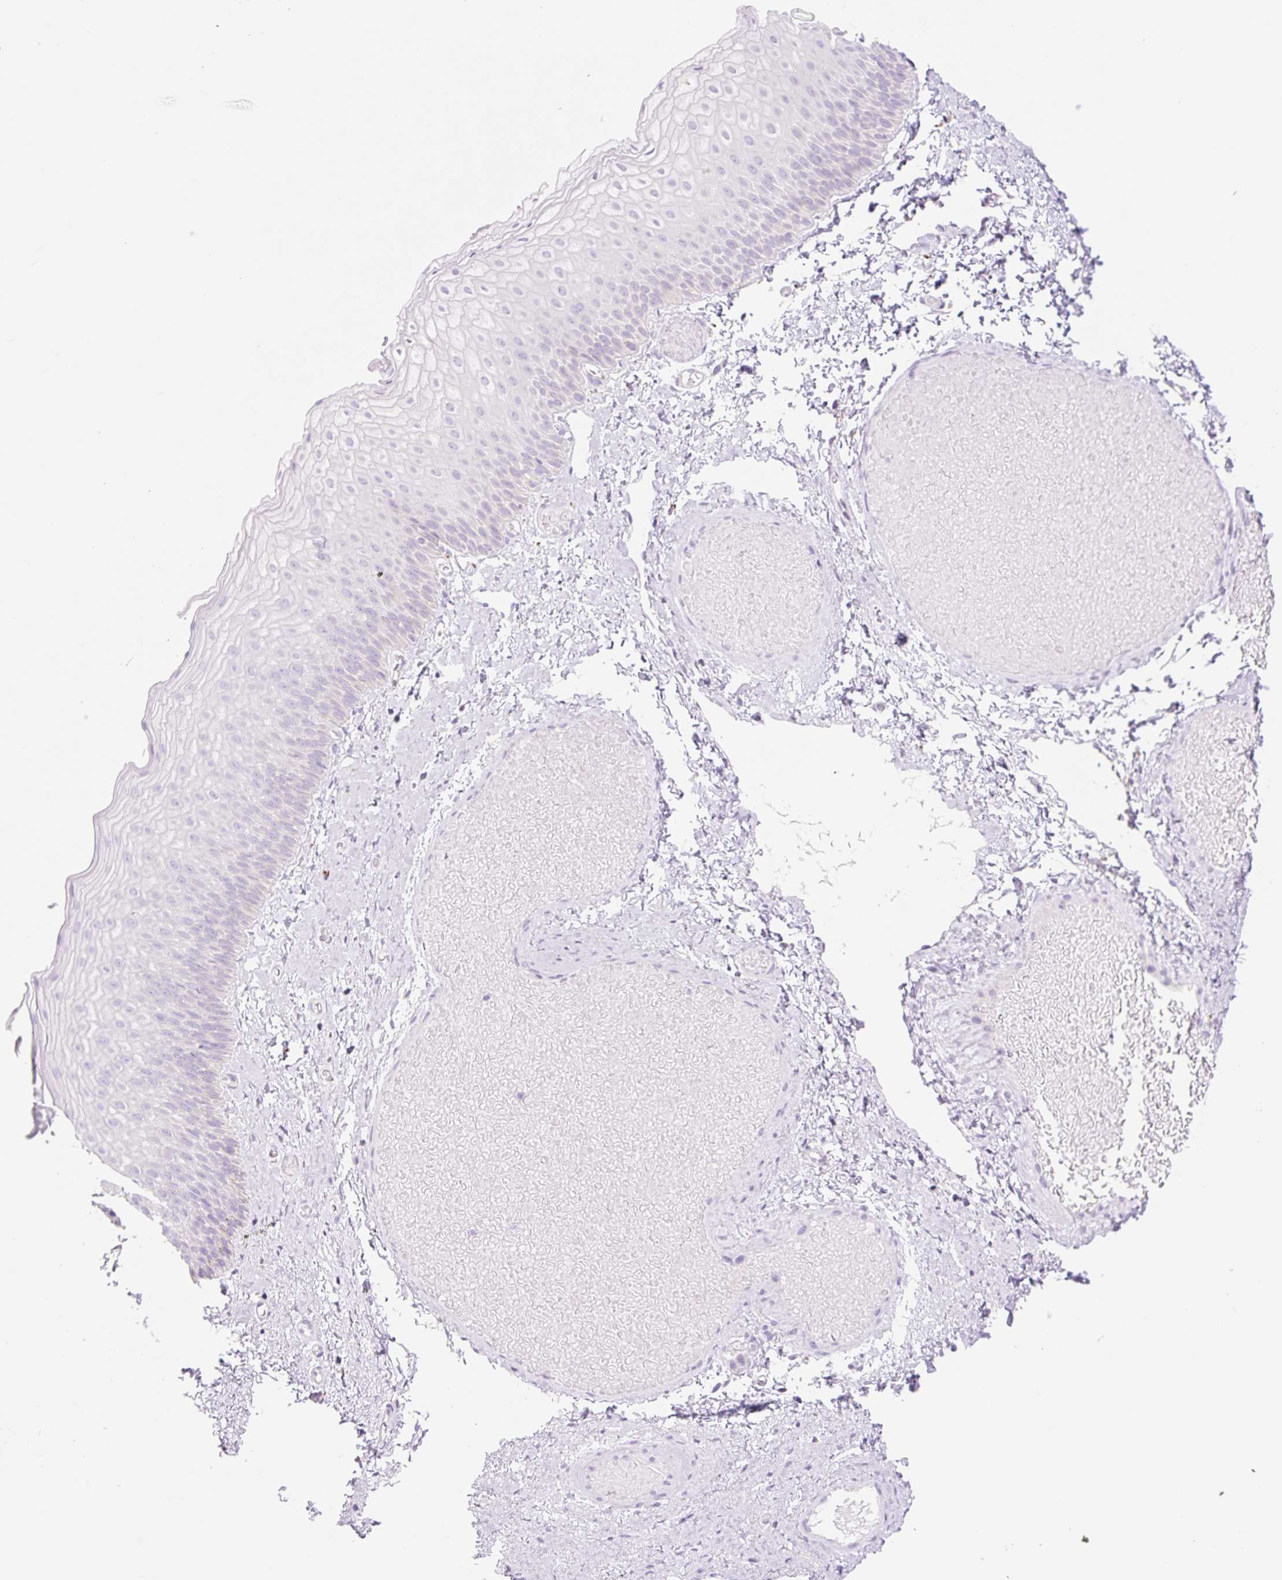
{"staining": {"intensity": "negative", "quantity": "none", "location": "none"}, "tissue": "skin", "cell_type": "Epidermal cells", "image_type": "normal", "snomed": [{"axis": "morphology", "description": "Normal tissue, NOS"}, {"axis": "topography", "description": "Anal"}], "caption": "A high-resolution micrograph shows IHC staining of unremarkable skin, which exhibits no significant staining in epidermal cells. (DAB (3,3'-diaminobenzidine) IHC, high magnification).", "gene": "CLEC3A", "patient": {"sex": "female", "age": 40}}